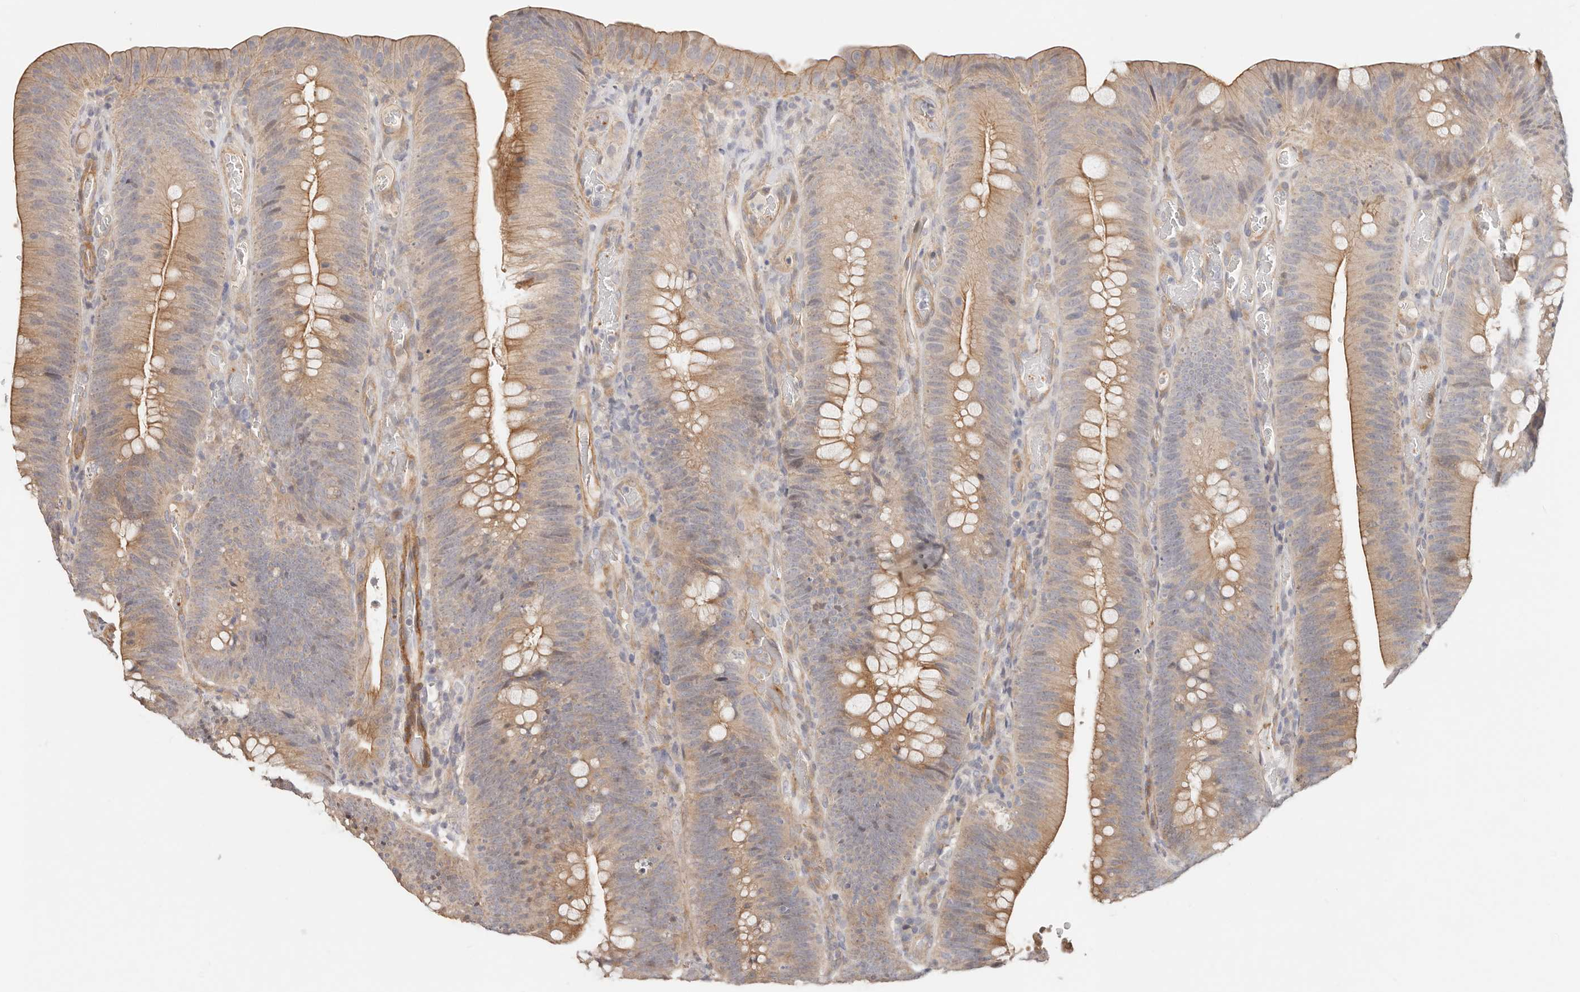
{"staining": {"intensity": "moderate", "quantity": ">75%", "location": "cytoplasmic/membranous"}, "tissue": "colorectal cancer", "cell_type": "Tumor cells", "image_type": "cancer", "snomed": [{"axis": "morphology", "description": "Normal tissue, NOS"}, {"axis": "topography", "description": "Colon"}], "caption": "A micrograph of colorectal cancer stained for a protein exhibits moderate cytoplasmic/membranous brown staining in tumor cells. (Stains: DAB in brown, nuclei in blue, Microscopy: brightfield microscopy at high magnification).", "gene": "ZRANB1", "patient": {"sex": "female", "age": 82}}